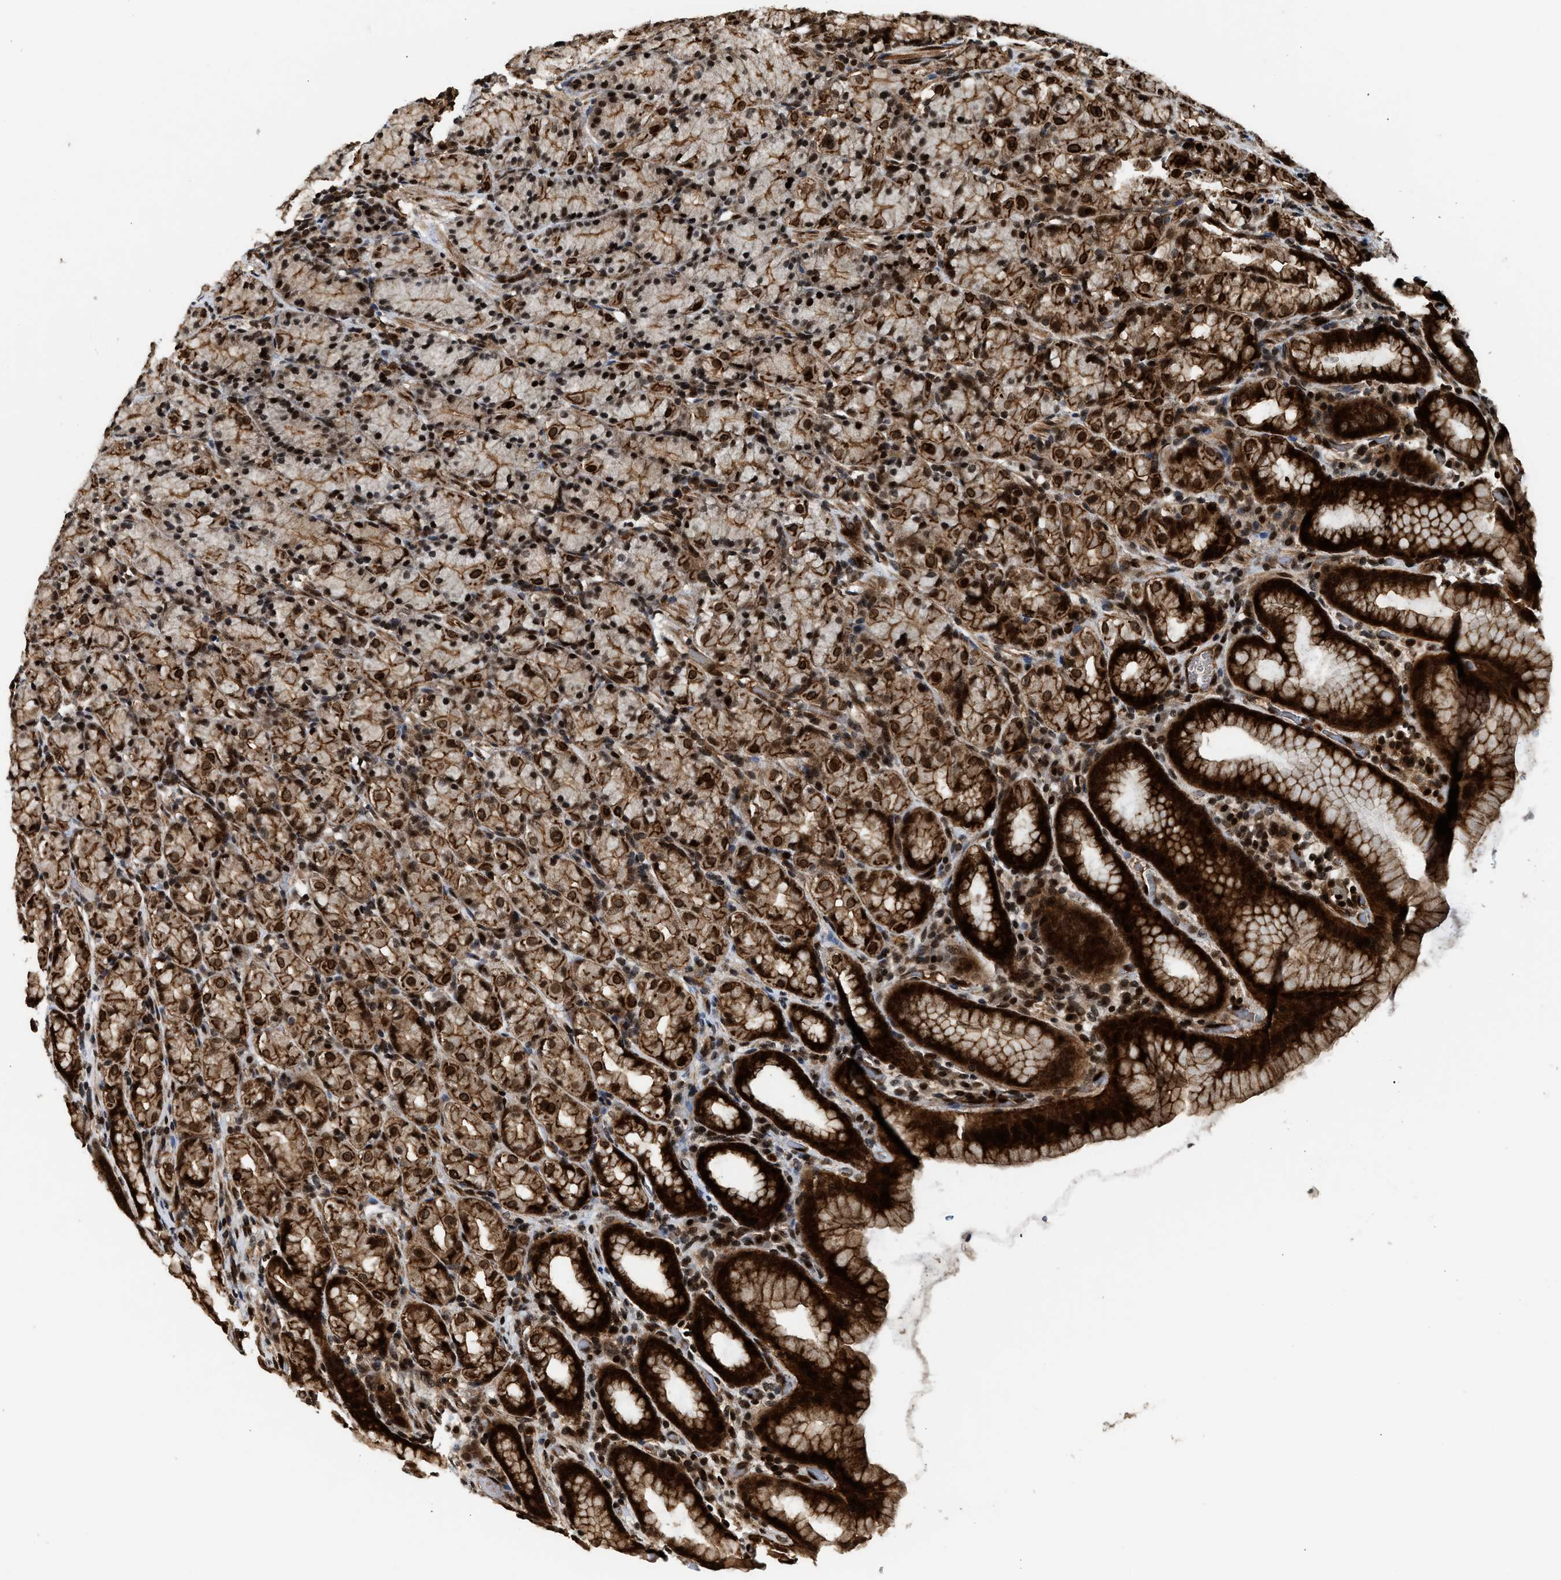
{"staining": {"intensity": "strong", "quantity": ">75%", "location": "cytoplasmic/membranous,nuclear"}, "tissue": "stomach", "cell_type": "Glandular cells", "image_type": "normal", "snomed": [{"axis": "morphology", "description": "Normal tissue, NOS"}, {"axis": "topography", "description": "Stomach, upper"}], "caption": "Immunohistochemical staining of benign stomach demonstrates high levels of strong cytoplasmic/membranous,nuclear staining in approximately >75% of glandular cells. (DAB IHC, brown staining for protein, blue staining for nuclei).", "gene": "MDM2", "patient": {"sex": "male", "age": 68}}